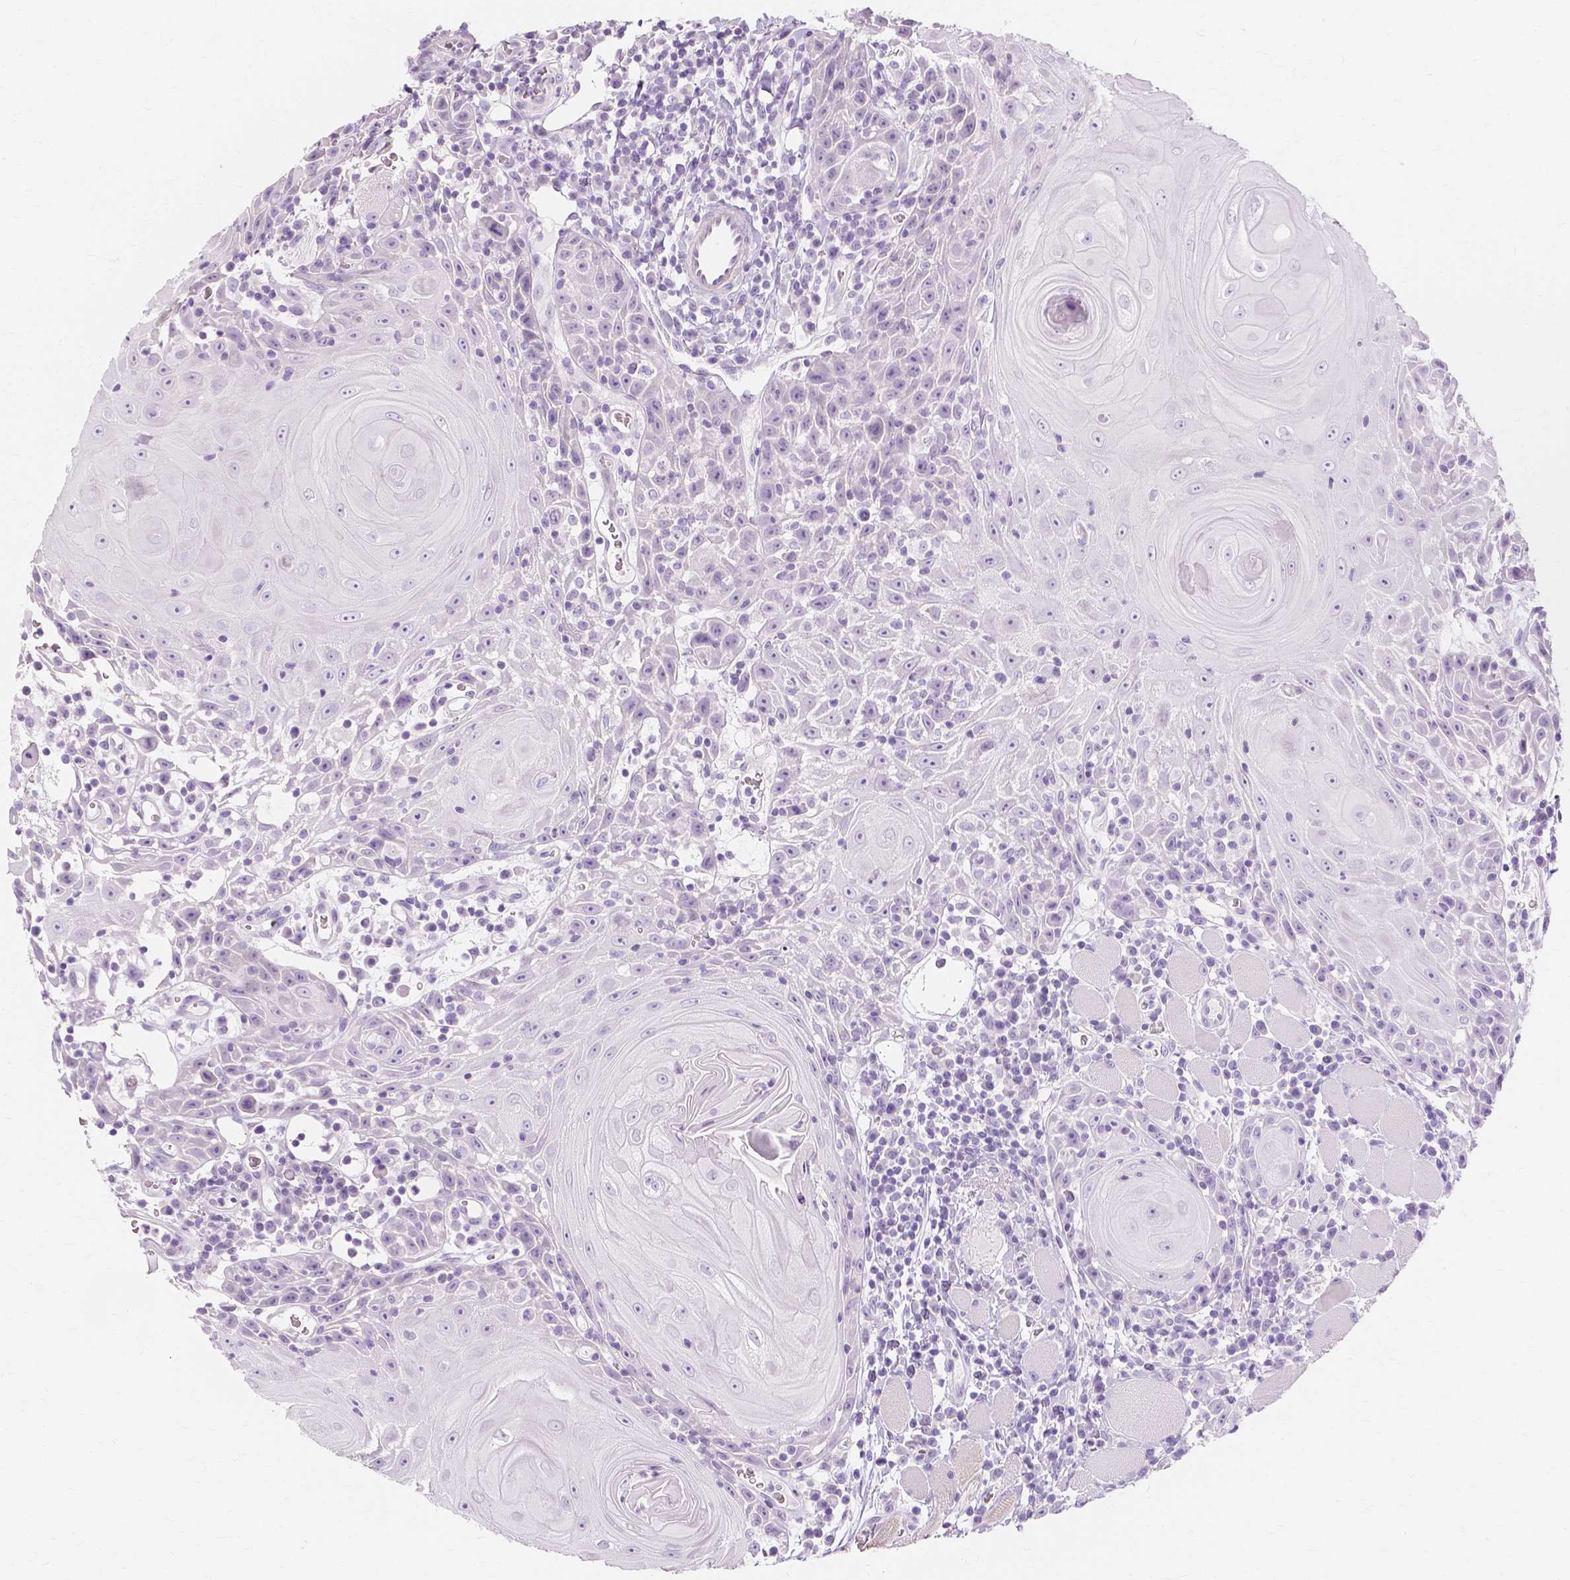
{"staining": {"intensity": "negative", "quantity": "none", "location": "none"}, "tissue": "head and neck cancer", "cell_type": "Tumor cells", "image_type": "cancer", "snomed": [{"axis": "morphology", "description": "Squamous cell carcinoma, NOS"}, {"axis": "topography", "description": "Head-Neck"}], "caption": "The immunohistochemistry (IHC) image has no significant positivity in tumor cells of head and neck cancer (squamous cell carcinoma) tissue.", "gene": "MUC12", "patient": {"sex": "male", "age": 52}}